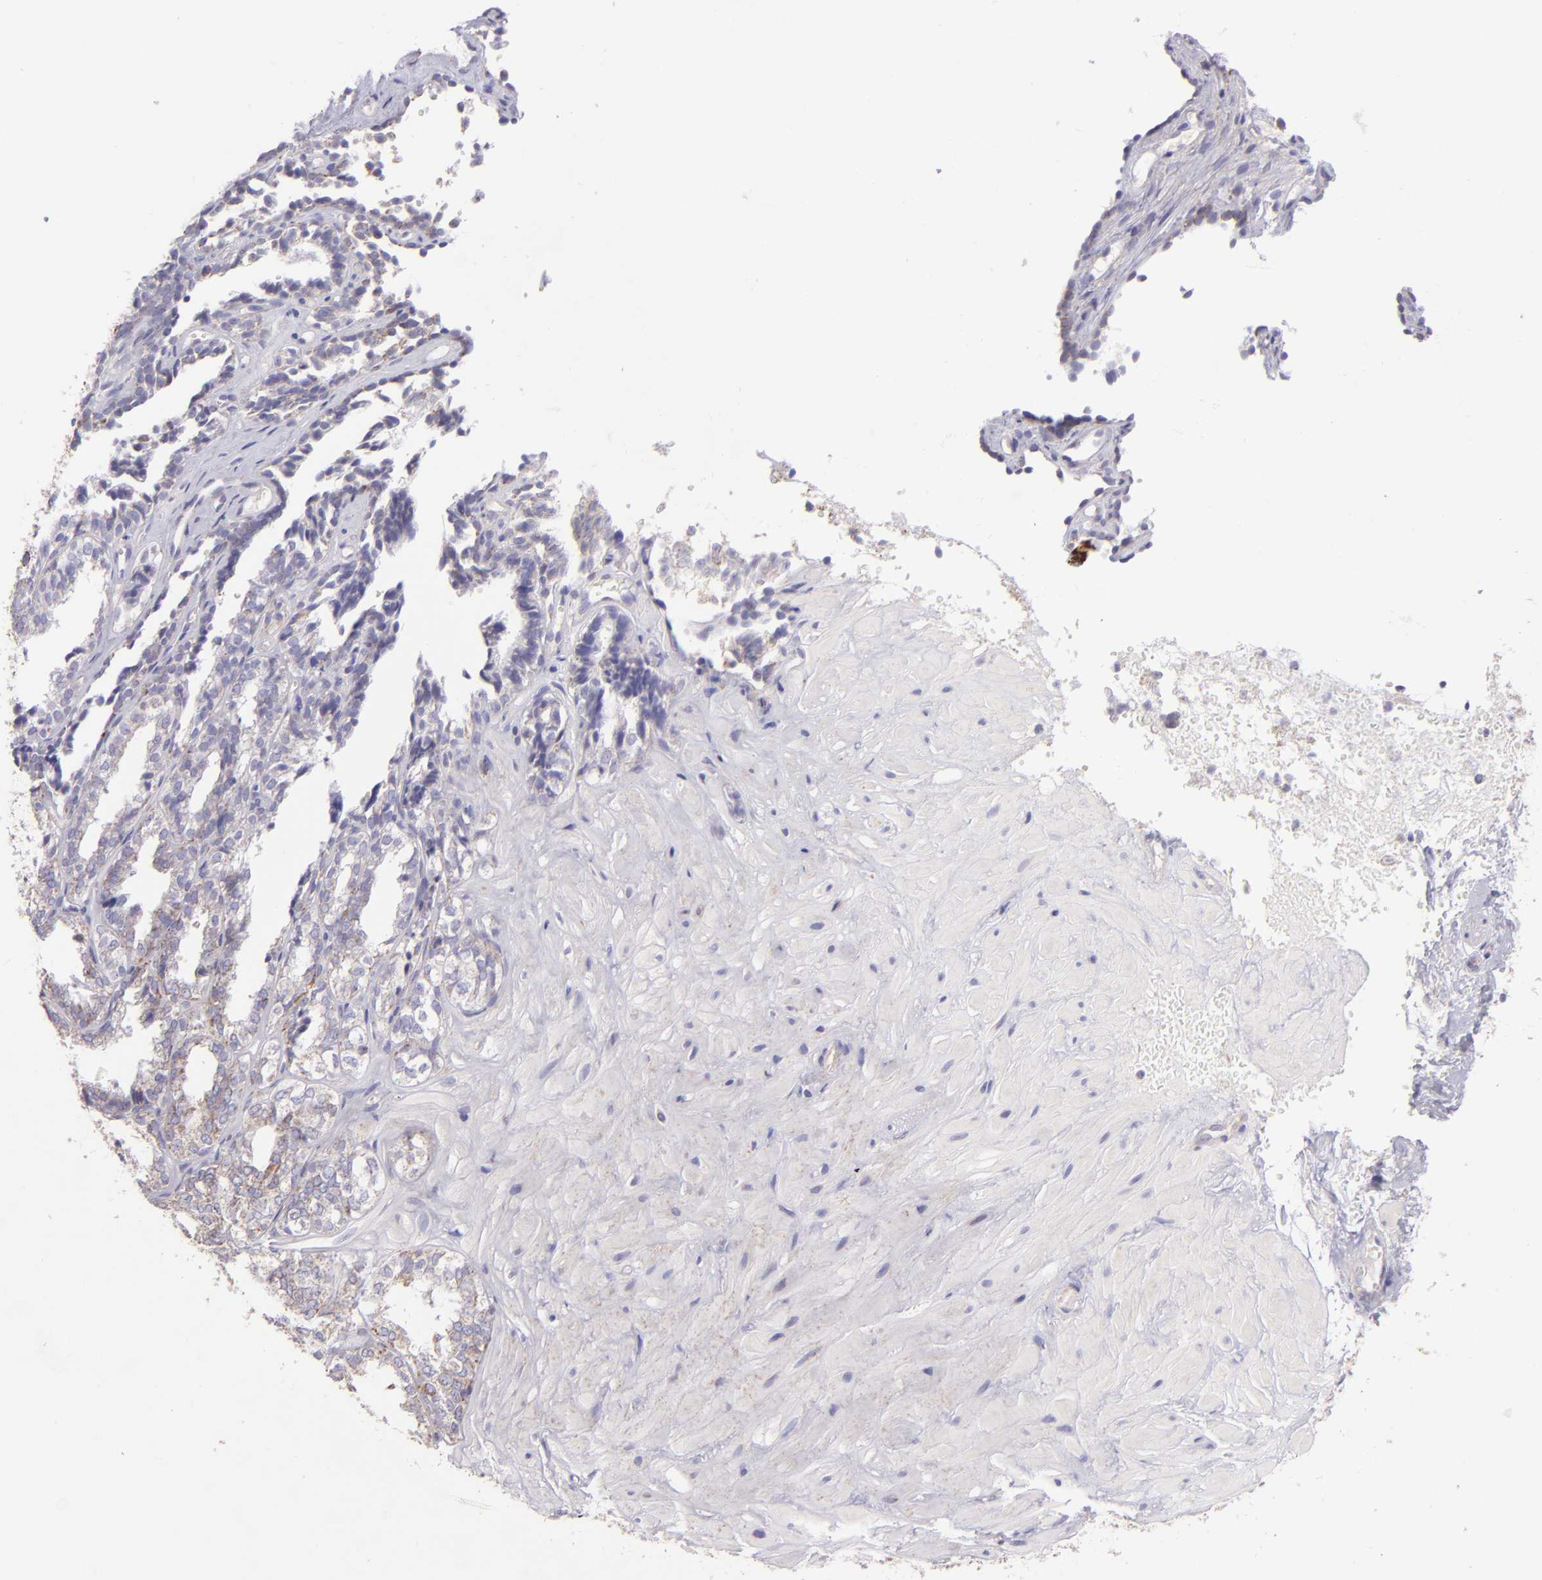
{"staining": {"intensity": "weak", "quantity": "<25%", "location": "cytoplasmic/membranous"}, "tissue": "seminal vesicle", "cell_type": "Glandular cells", "image_type": "normal", "snomed": [{"axis": "morphology", "description": "Normal tissue, NOS"}, {"axis": "topography", "description": "Seminal veicle"}], "caption": "Glandular cells are negative for brown protein staining in unremarkable seminal vesicle. (Brightfield microscopy of DAB (3,3'-diaminobenzidine) immunohistochemistry at high magnification).", "gene": "HSPD1", "patient": {"sex": "male", "age": 26}}